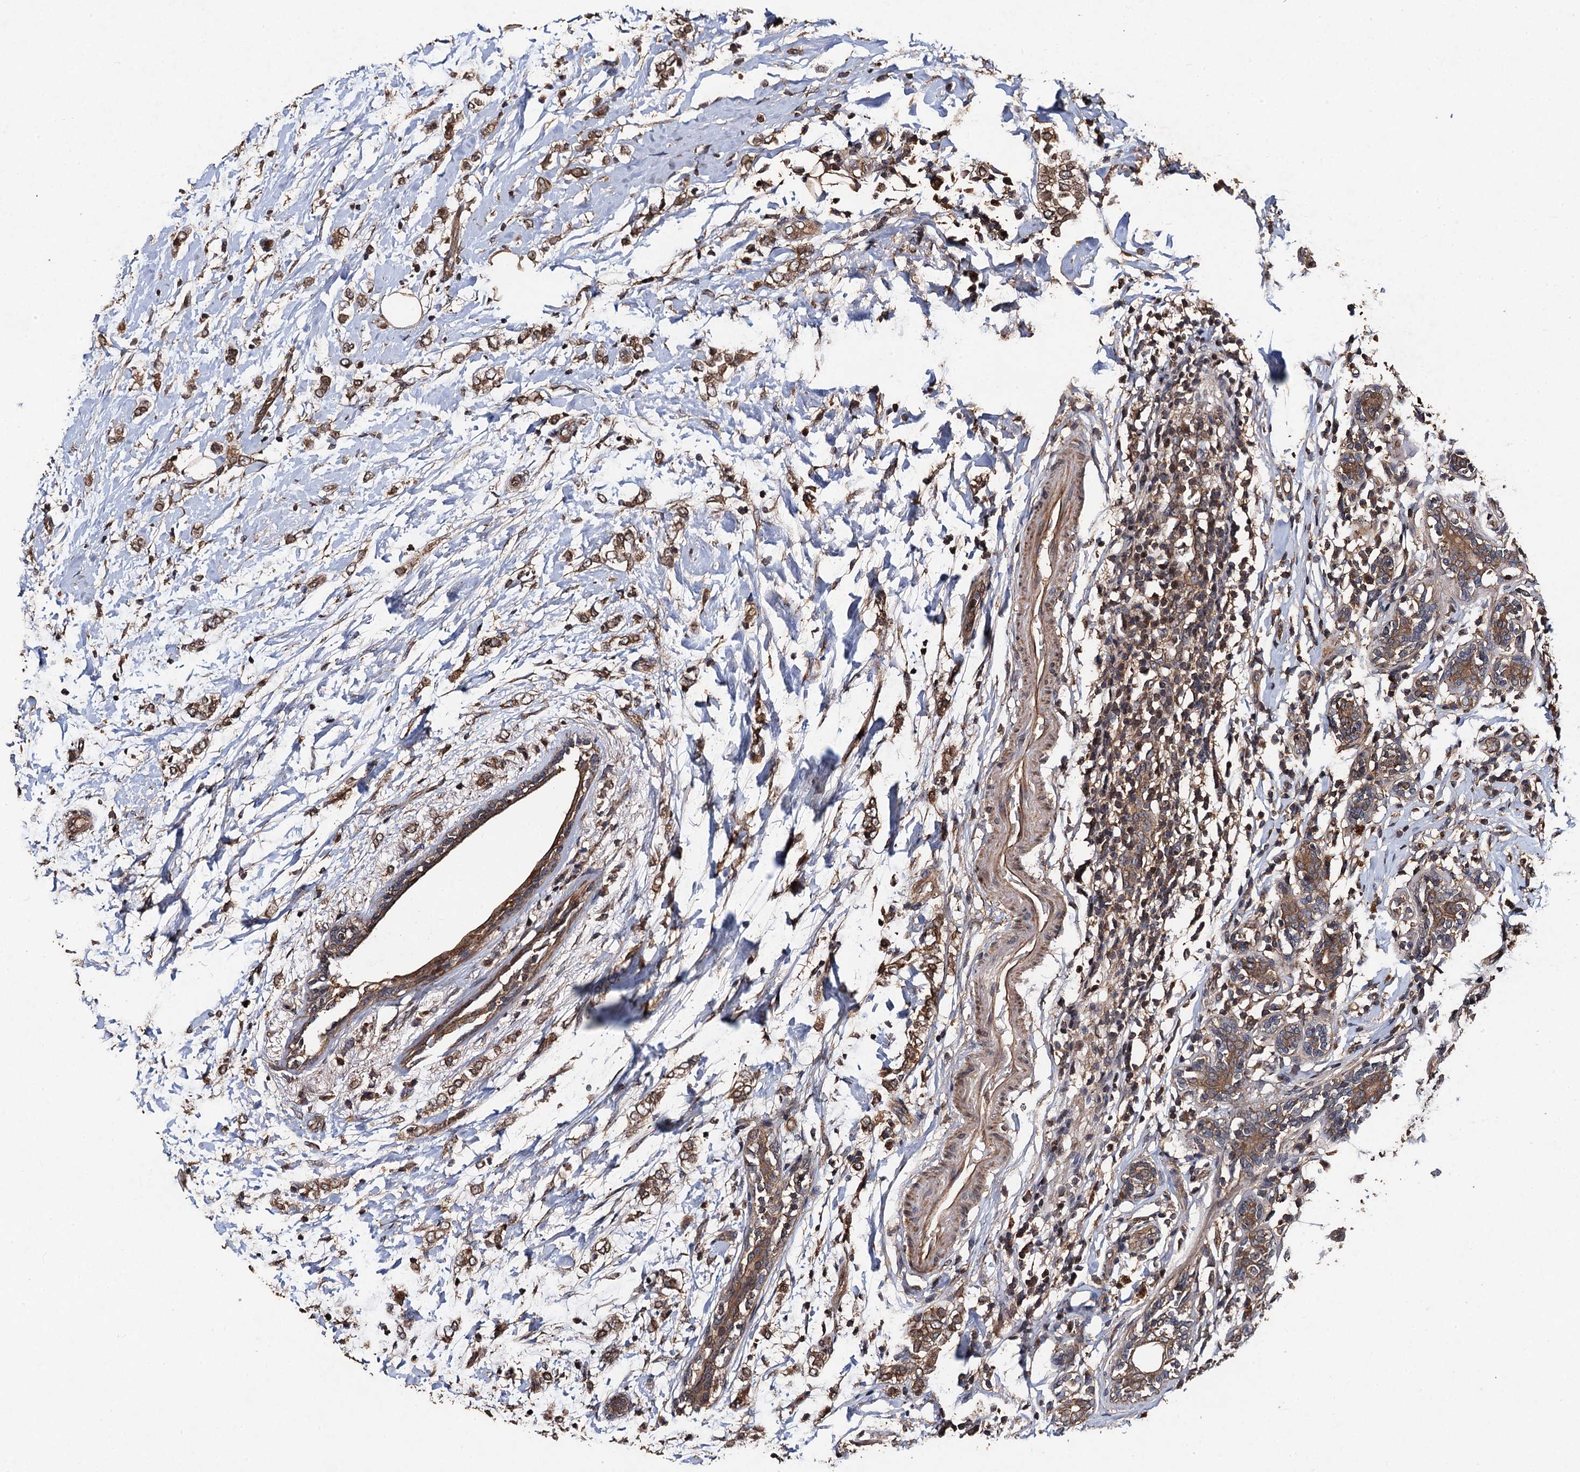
{"staining": {"intensity": "moderate", "quantity": ">75%", "location": "cytoplasmic/membranous"}, "tissue": "breast cancer", "cell_type": "Tumor cells", "image_type": "cancer", "snomed": [{"axis": "morphology", "description": "Normal tissue, NOS"}, {"axis": "morphology", "description": "Lobular carcinoma"}, {"axis": "topography", "description": "Breast"}], "caption": "Immunohistochemistry (DAB) staining of human lobular carcinoma (breast) exhibits moderate cytoplasmic/membranous protein staining in approximately >75% of tumor cells.", "gene": "TMEM39B", "patient": {"sex": "female", "age": 47}}